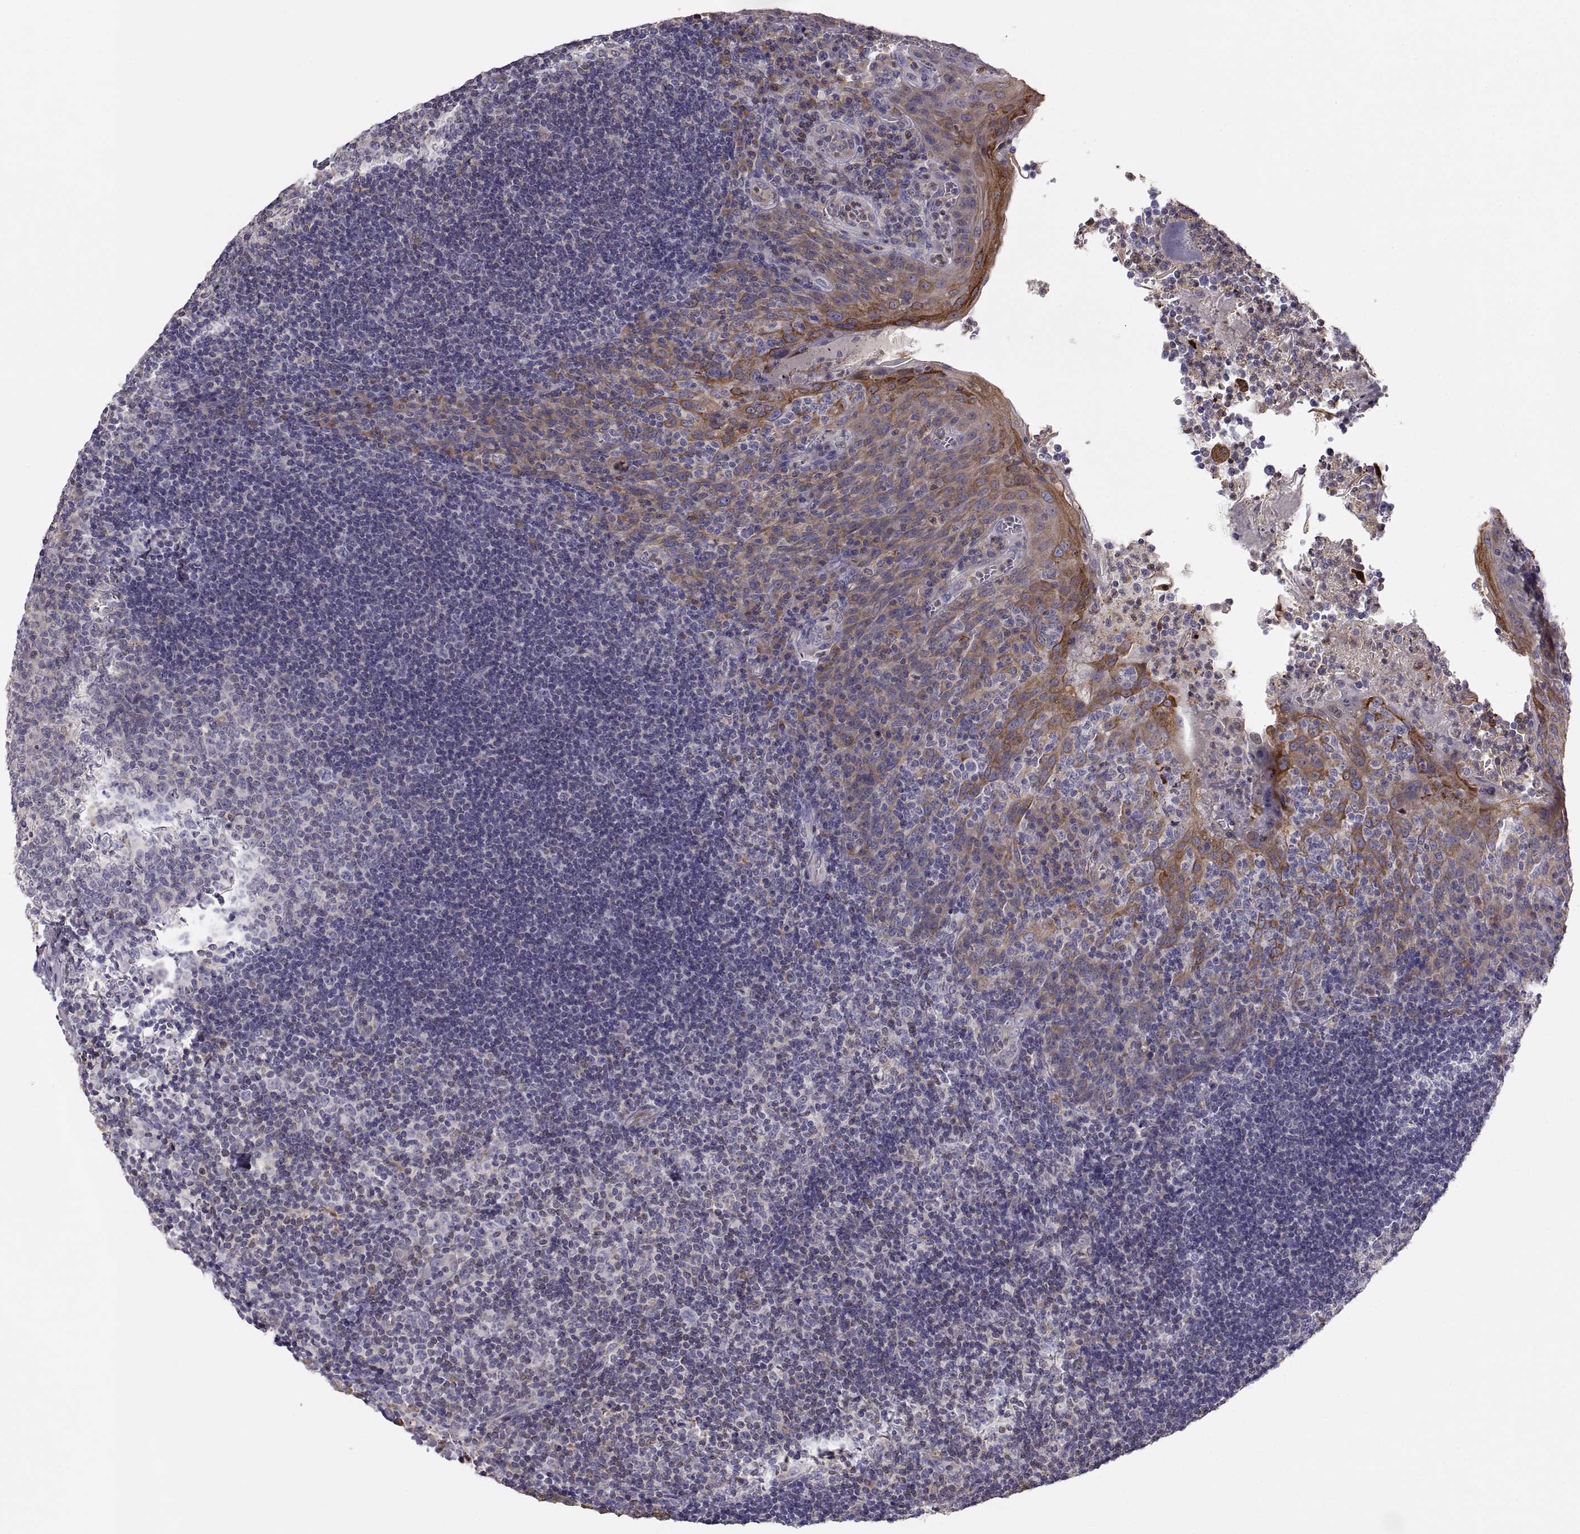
{"staining": {"intensity": "negative", "quantity": "none", "location": "none"}, "tissue": "tonsil", "cell_type": "Germinal center cells", "image_type": "normal", "snomed": [{"axis": "morphology", "description": "Normal tissue, NOS"}, {"axis": "topography", "description": "Tonsil"}], "caption": "Tonsil stained for a protein using immunohistochemistry (IHC) demonstrates no positivity germinal center cells.", "gene": "ERO1A", "patient": {"sex": "male", "age": 17}}